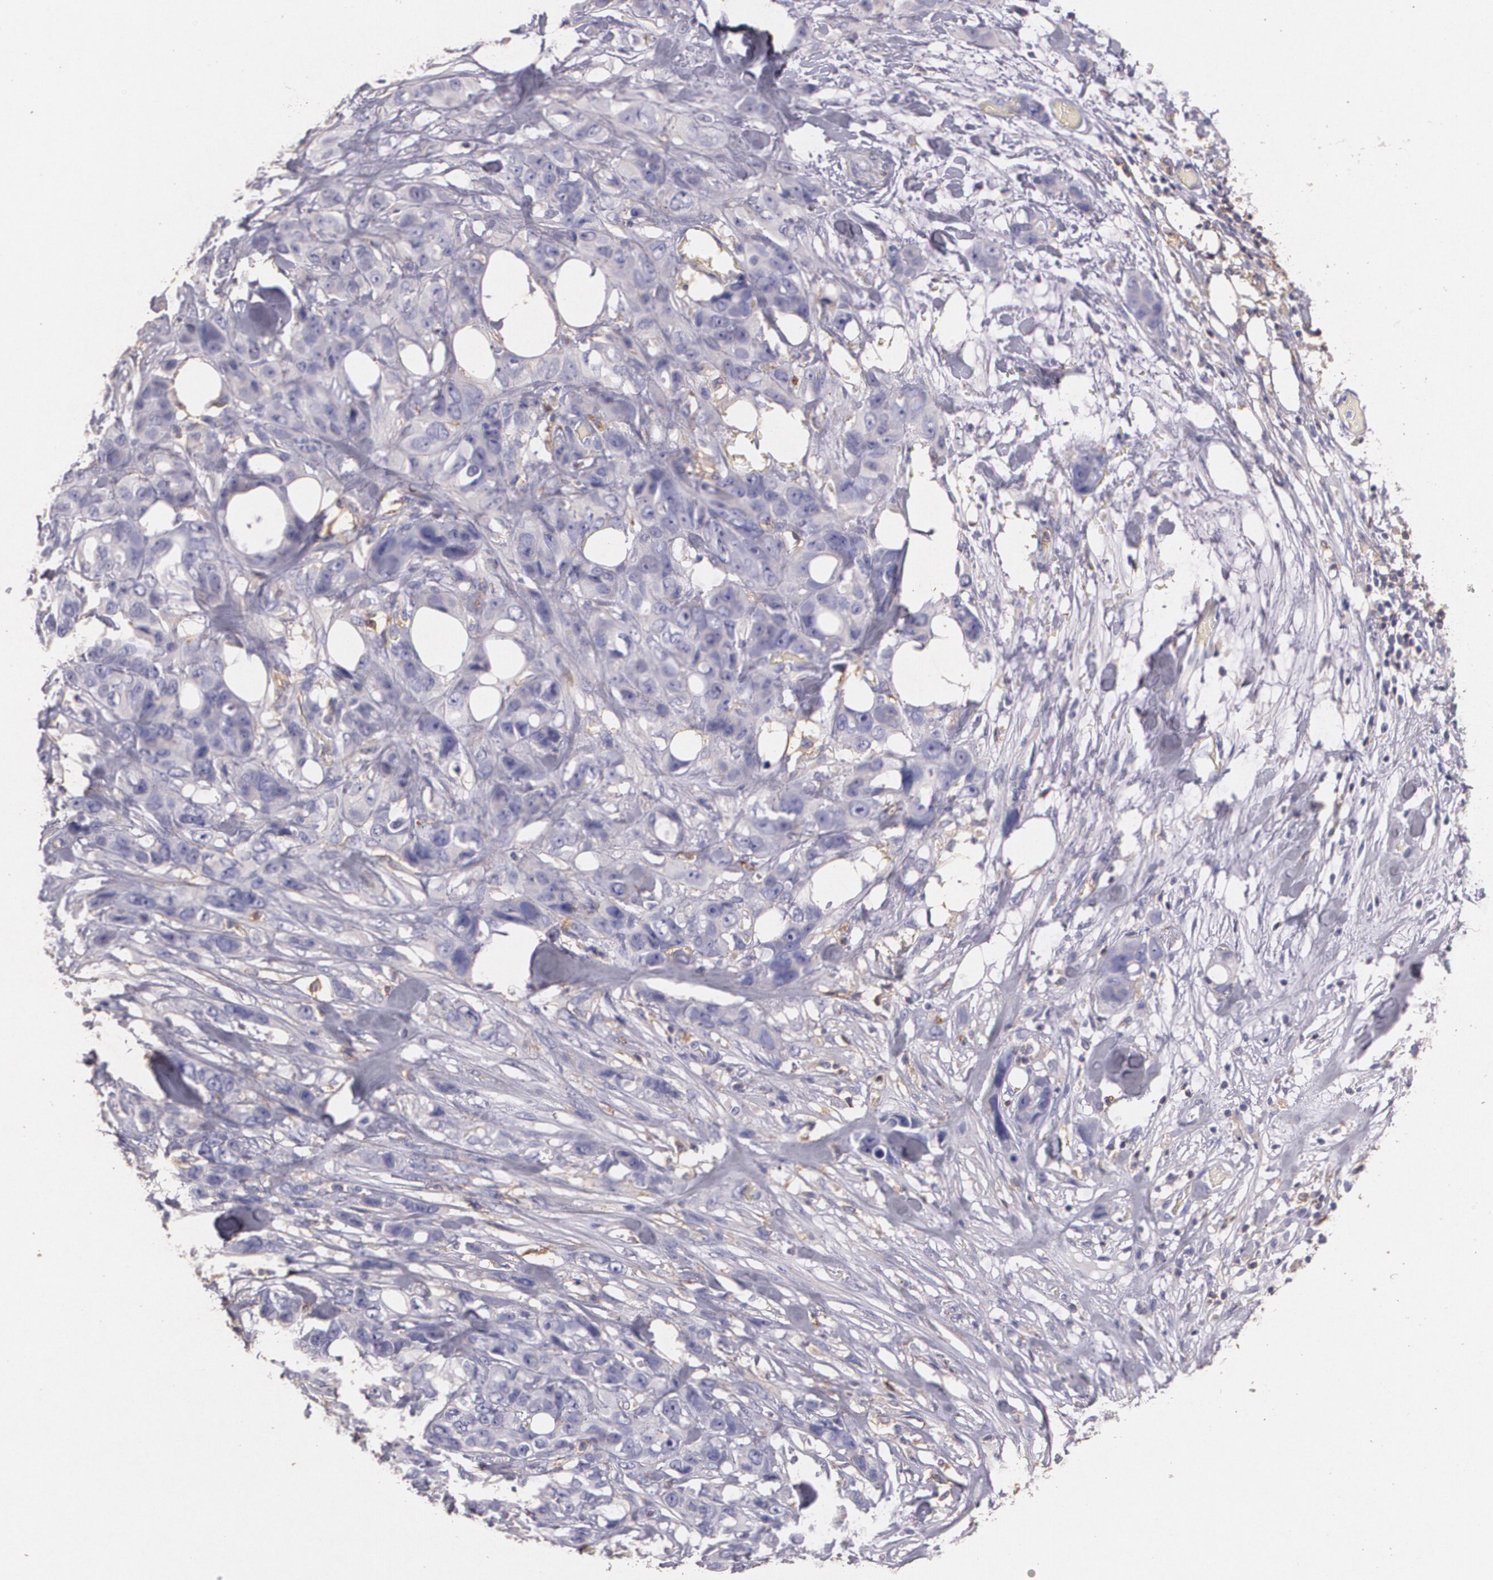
{"staining": {"intensity": "negative", "quantity": "none", "location": "none"}, "tissue": "stomach cancer", "cell_type": "Tumor cells", "image_type": "cancer", "snomed": [{"axis": "morphology", "description": "Adenocarcinoma, NOS"}, {"axis": "topography", "description": "Stomach, upper"}], "caption": "Immunohistochemistry (IHC) histopathology image of neoplastic tissue: stomach cancer (adenocarcinoma) stained with DAB reveals no significant protein positivity in tumor cells.", "gene": "TGFBR1", "patient": {"sex": "male", "age": 47}}